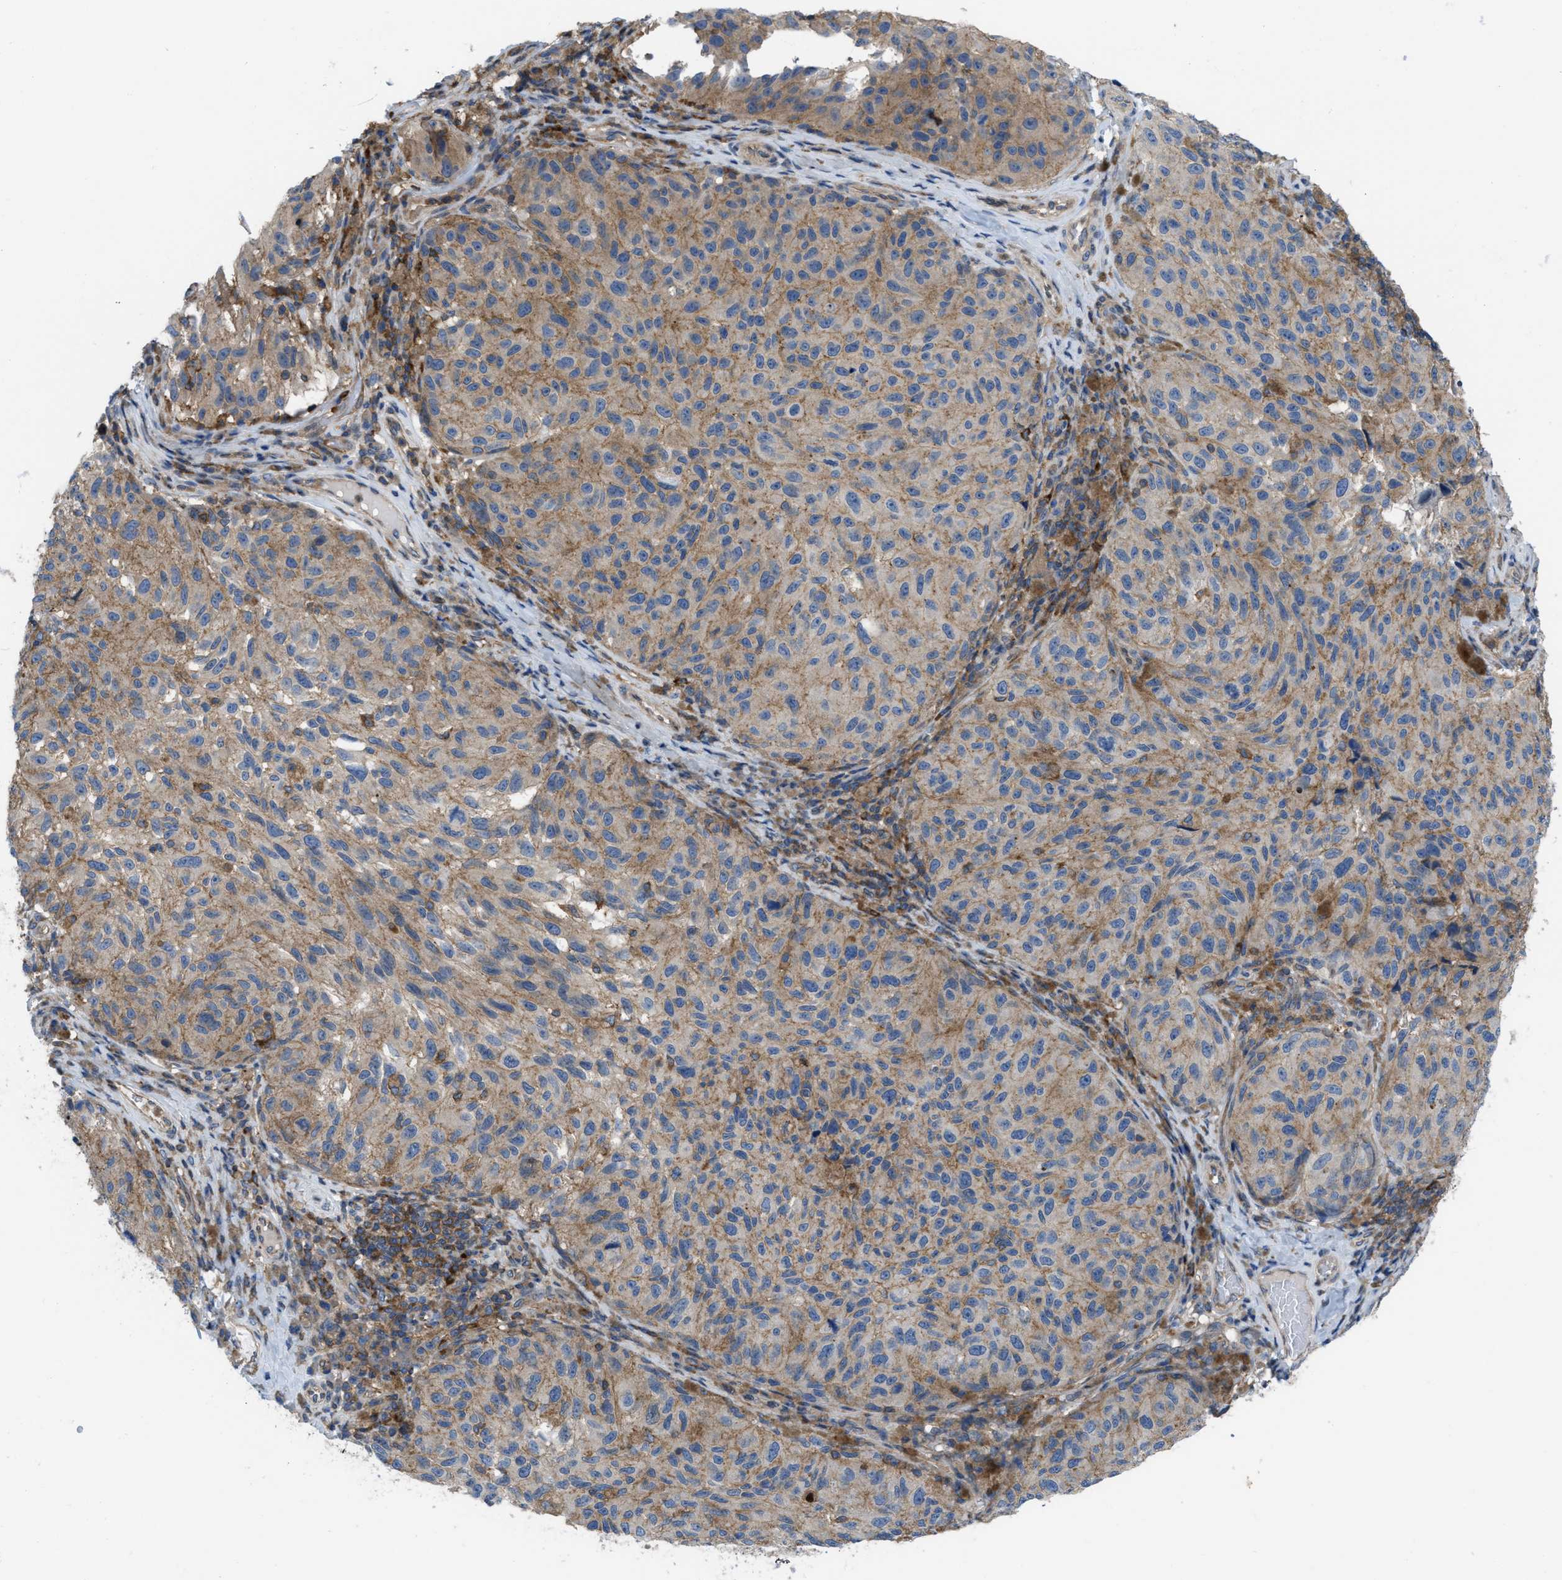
{"staining": {"intensity": "weak", "quantity": ">75%", "location": "cytoplasmic/membranous"}, "tissue": "melanoma", "cell_type": "Tumor cells", "image_type": "cancer", "snomed": [{"axis": "morphology", "description": "Malignant melanoma, NOS"}, {"axis": "topography", "description": "Skin"}], "caption": "Malignant melanoma stained with a brown dye exhibits weak cytoplasmic/membranous positive staining in about >75% of tumor cells.", "gene": "MYO18A", "patient": {"sex": "female", "age": 73}}